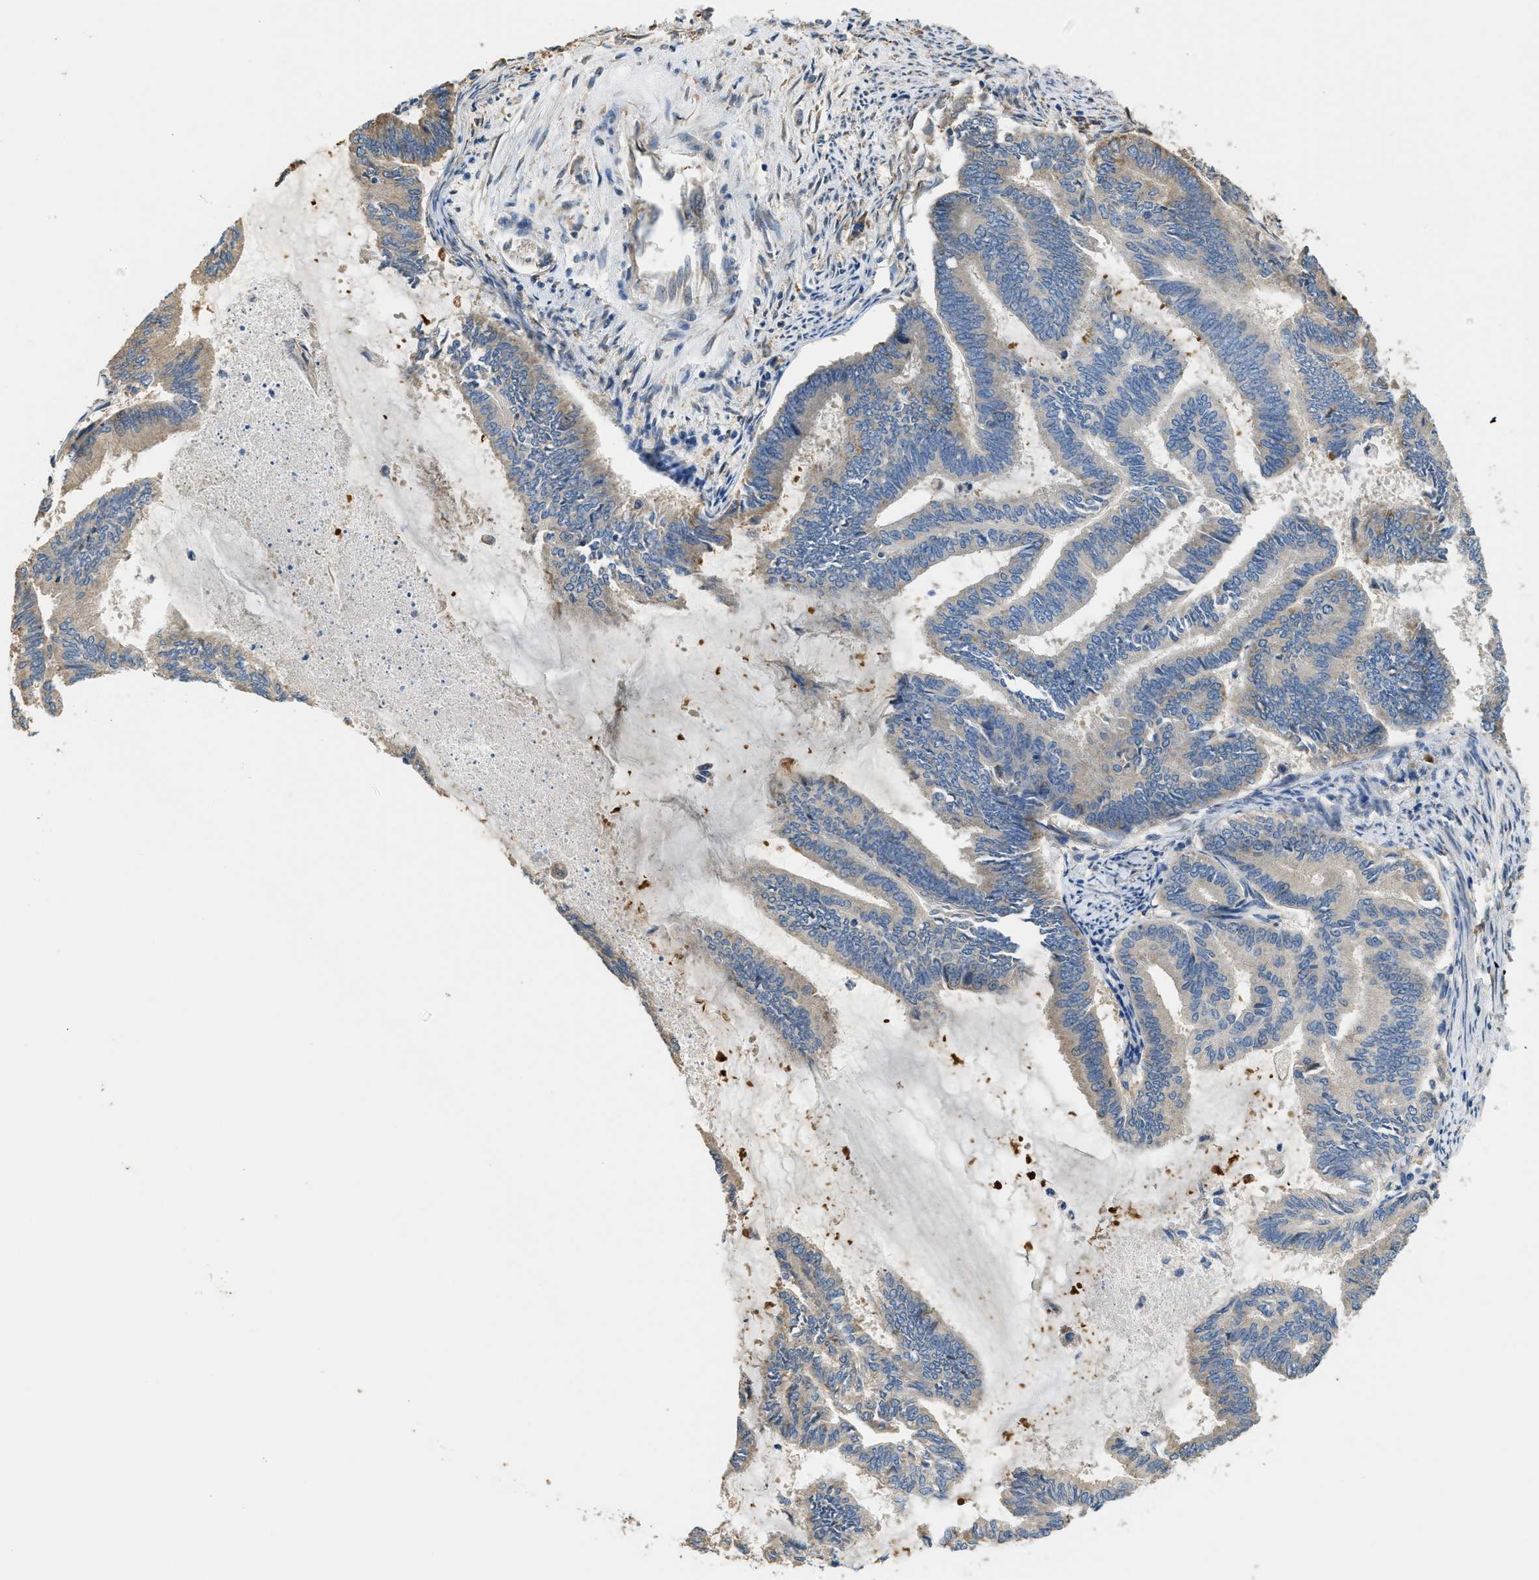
{"staining": {"intensity": "moderate", "quantity": "<25%", "location": "cytoplasmic/membranous"}, "tissue": "endometrial cancer", "cell_type": "Tumor cells", "image_type": "cancer", "snomed": [{"axis": "morphology", "description": "Adenocarcinoma, NOS"}, {"axis": "topography", "description": "Endometrium"}], "caption": "Immunohistochemical staining of endometrial cancer shows moderate cytoplasmic/membranous protein positivity in about <25% of tumor cells. (DAB = brown stain, brightfield microscopy at high magnification).", "gene": "RIPK2", "patient": {"sex": "female", "age": 86}}